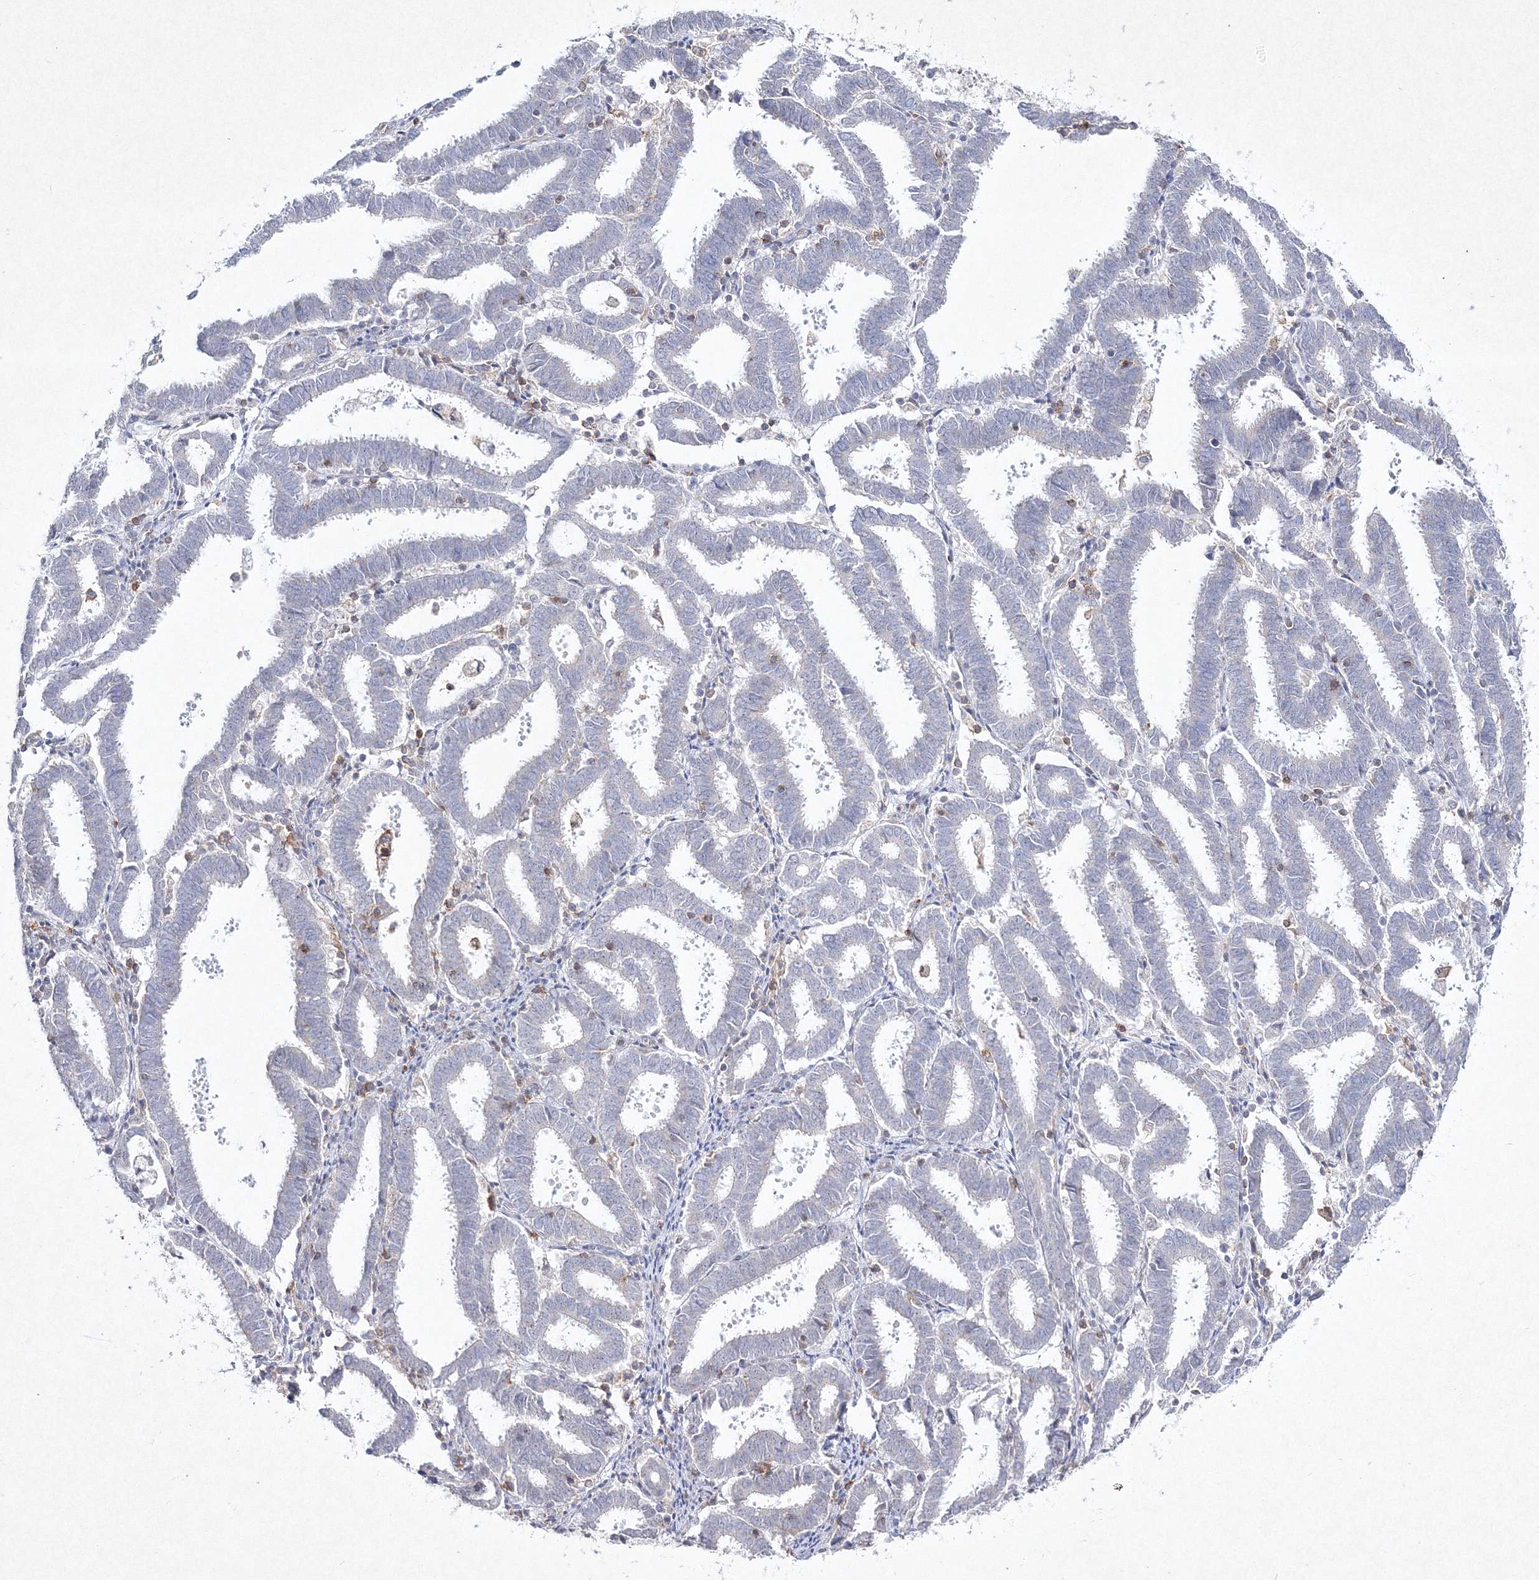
{"staining": {"intensity": "negative", "quantity": "none", "location": "none"}, "tissue": "endometrial cancer", "cell_type": "Tumor cells", "image_type": "cancer", "snomed": [{"axis": "morphology", "description": "Adenocarcinoma, NOS"}, {"axis": "topography", "description": "Uterus"}], "caption": "Tumor cells are negative for protein expression in human endometrial cancer (adenocarcinoma).", "gene": "HCST", "patient": {"sex": "female", "age": 83}}